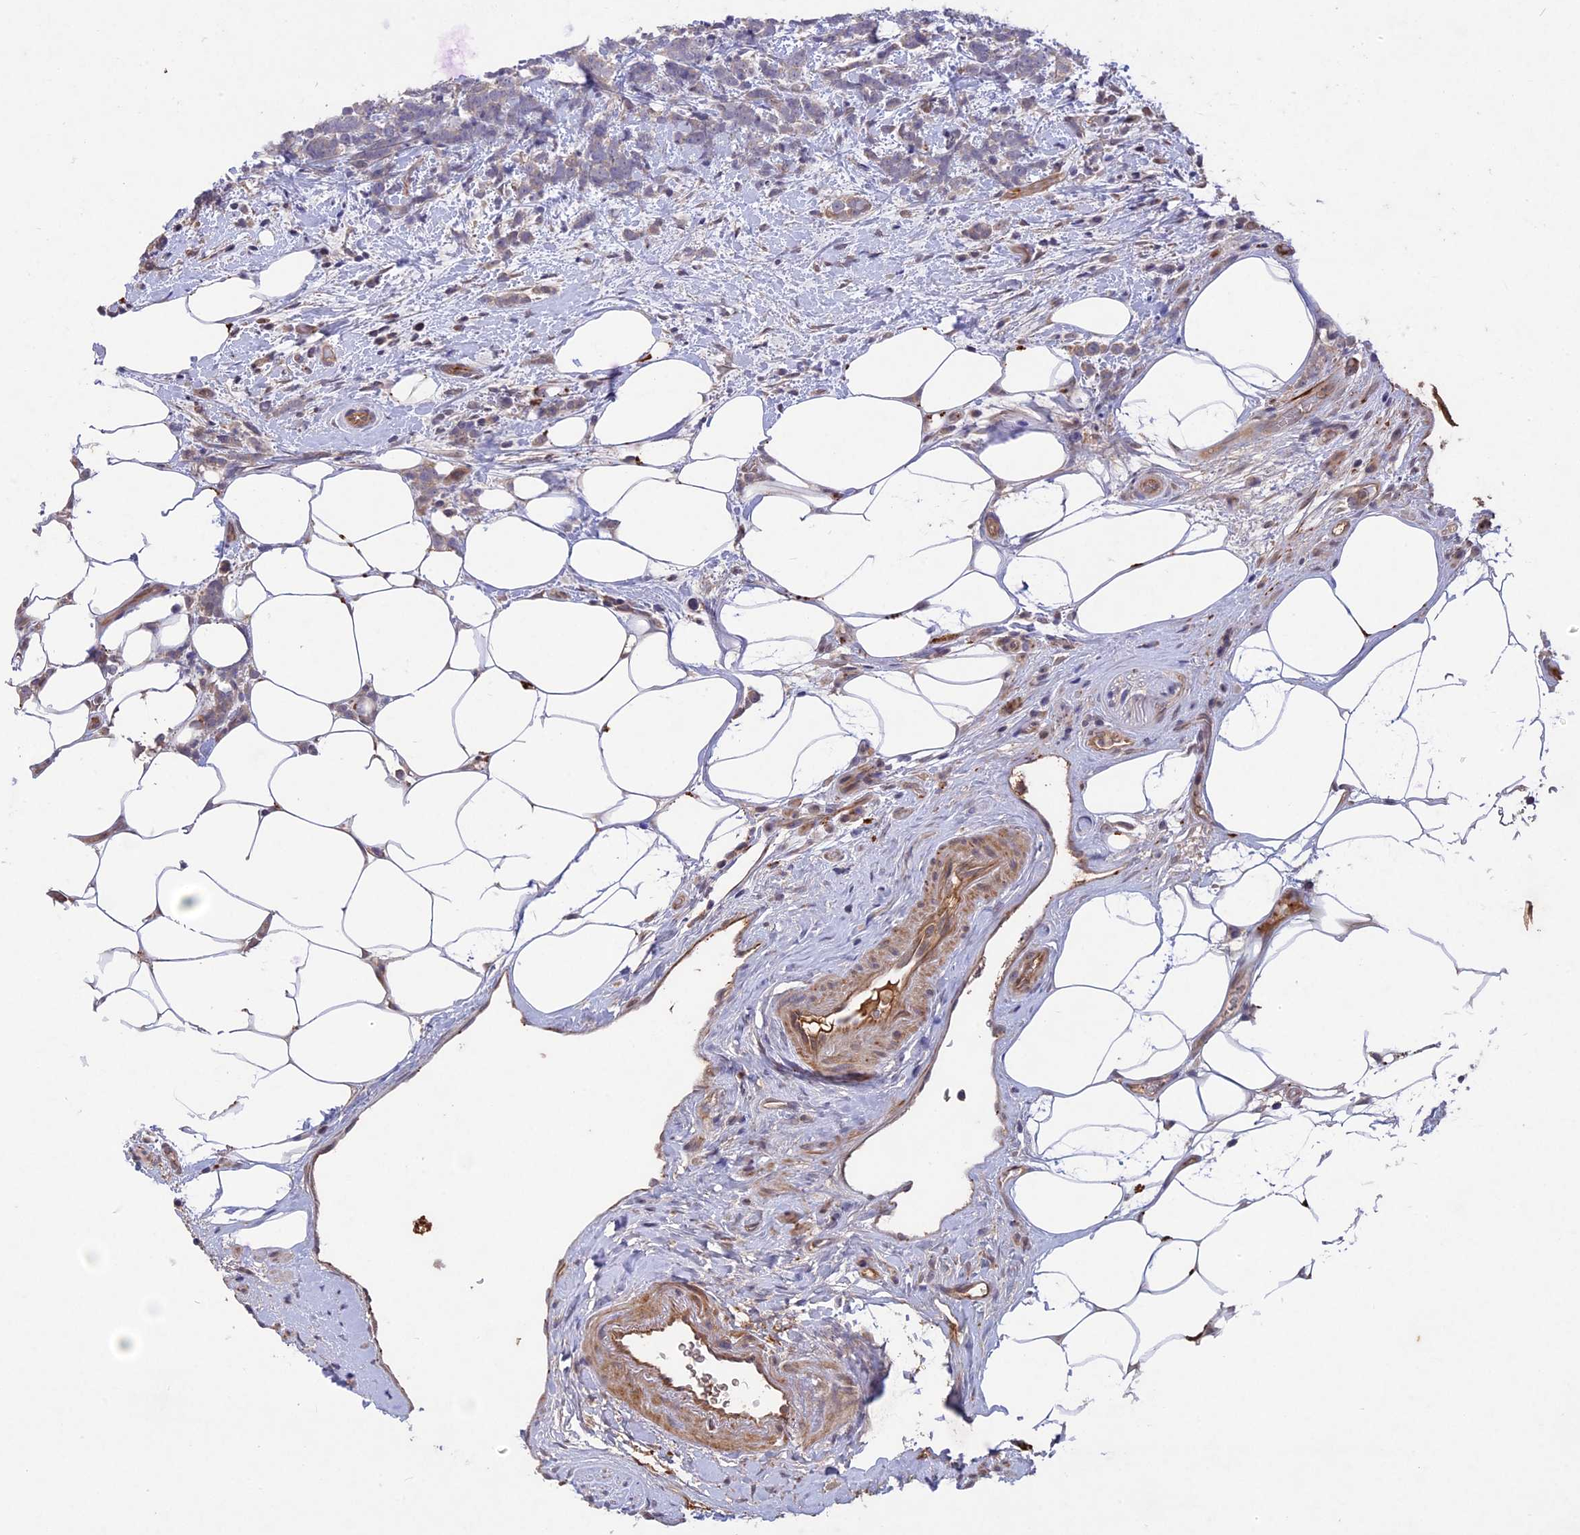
{"staining": {"intensity": "negative", "quantity": "none", "location": "none"}, "tissue": "breast cancer", "cell_type": "Tumor cells", "image_type": "cancer", "snomed": [{"axis": "morphology", "description": "Lobular carcinoma"}, {"axis": "topography", "description": "Breast"}], "caption": "A high-resolution photomicrograph shows IHC staining of breast cancer (lobular carcinoma), which shows no significant expression in tumor cells.", "gene": "ADO", "patient": {"sex": "female", "age": 58}}